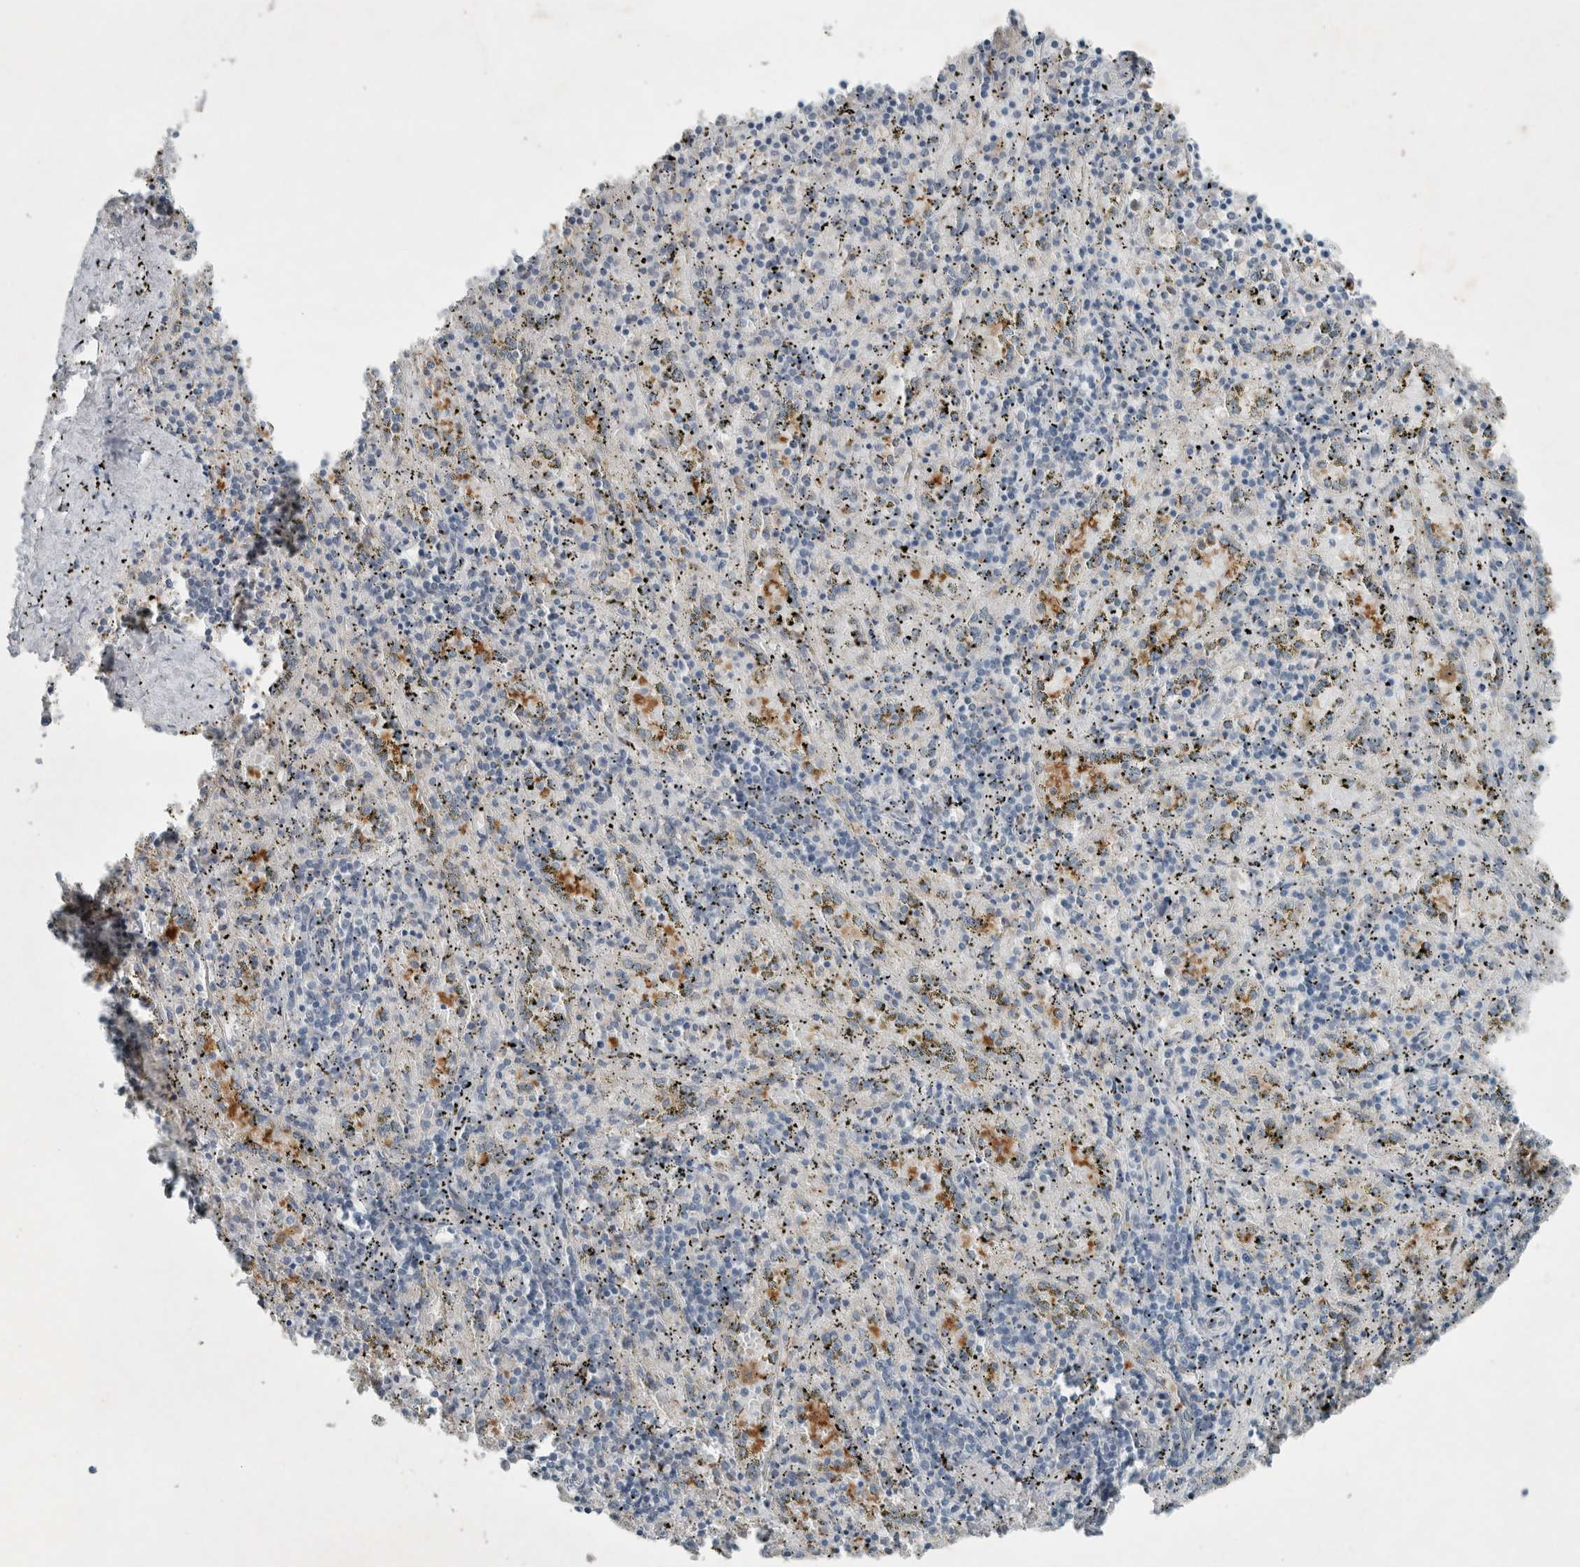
{"staining": {"intensity": "weak", "quantity": "<25%", "location": "cytoplasmic/membranous"}, "tissue": "spleen", "cell_type": "Cells in red pulp", "image_type": "normal", "snomed": [{"axis": "morphology", "description": "Normal tissue, NOS"}, {"axis": "topography", "description": "Spleen"}], "caption": "This is a photomicrograph of immunohistochemistry staining of benign spleen, which shows no positivity in cells in red pulp. (Stains: DAB (3,3'-diaminobenzidine) immunohistochemistry (IHC) with hematoxylin counter stain, Microscopy: brightfield microscopy at high magnification).", "gene": "ENSG00000285245", "patient": {"sex": "male", "age": 11}}